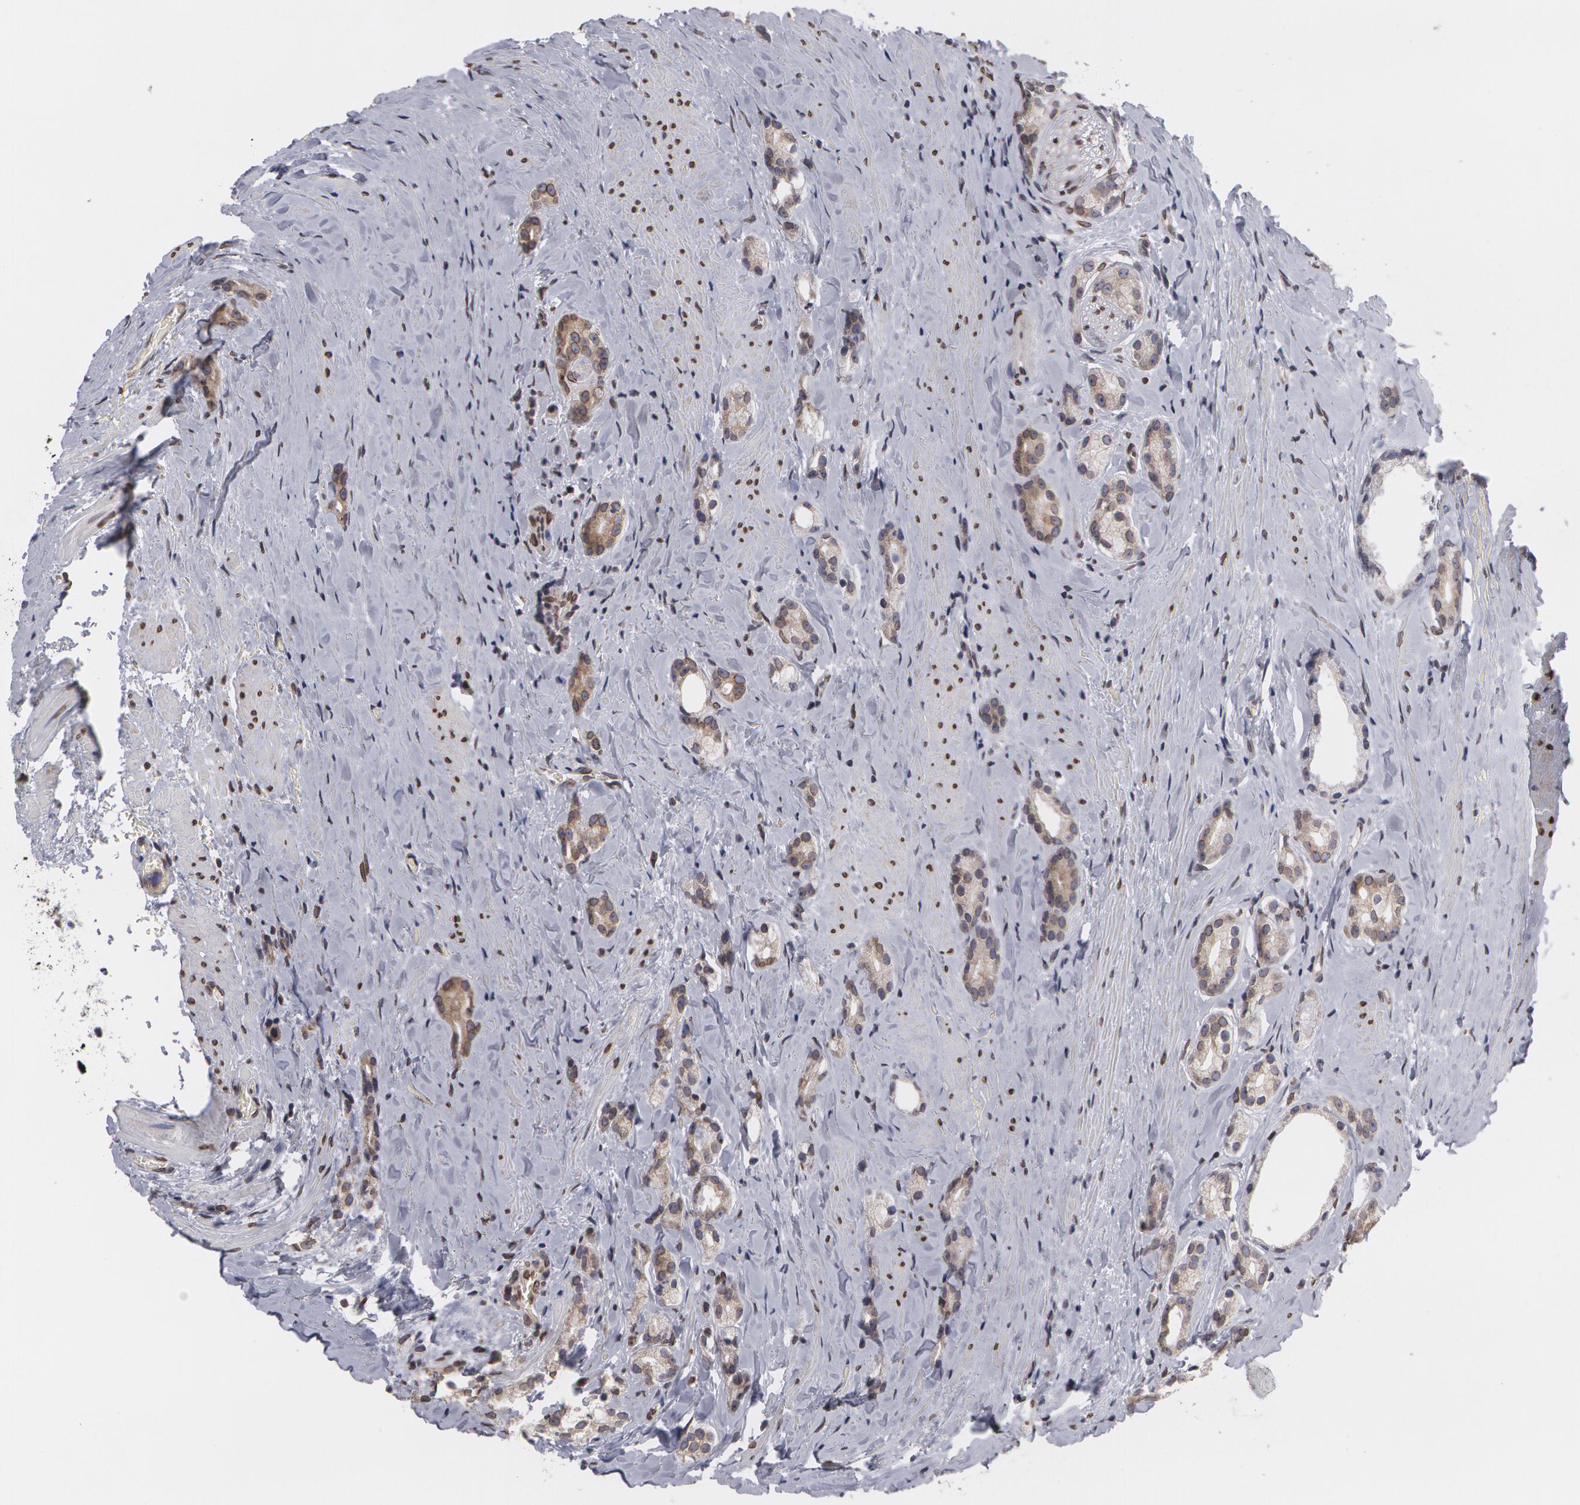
{"staining": {"intensity": "weak", "quantity": "<25%", "location": "cytoplasmic/membranous,nuclear"}, "tissue": "prostate cancer", "cell_type": "Tumor cells", "image_type": "cancer", "snomed": [{"axis": "morphology", "description": "Adenocarcinoma, Medium grade"}, {"axis": "topography", "description": "Prostate"}], "caption": "Immunohistochemistry histopathology image of neoplastic tissue: human prostate cancer (medium-grade adenocarcinoma) stained with DAB (3,3'-diaminobenzidine) exhibits no significant protein expression in tumor cells.", "gene": "EMD", "patient": {"sex": "male", "age": 59}}